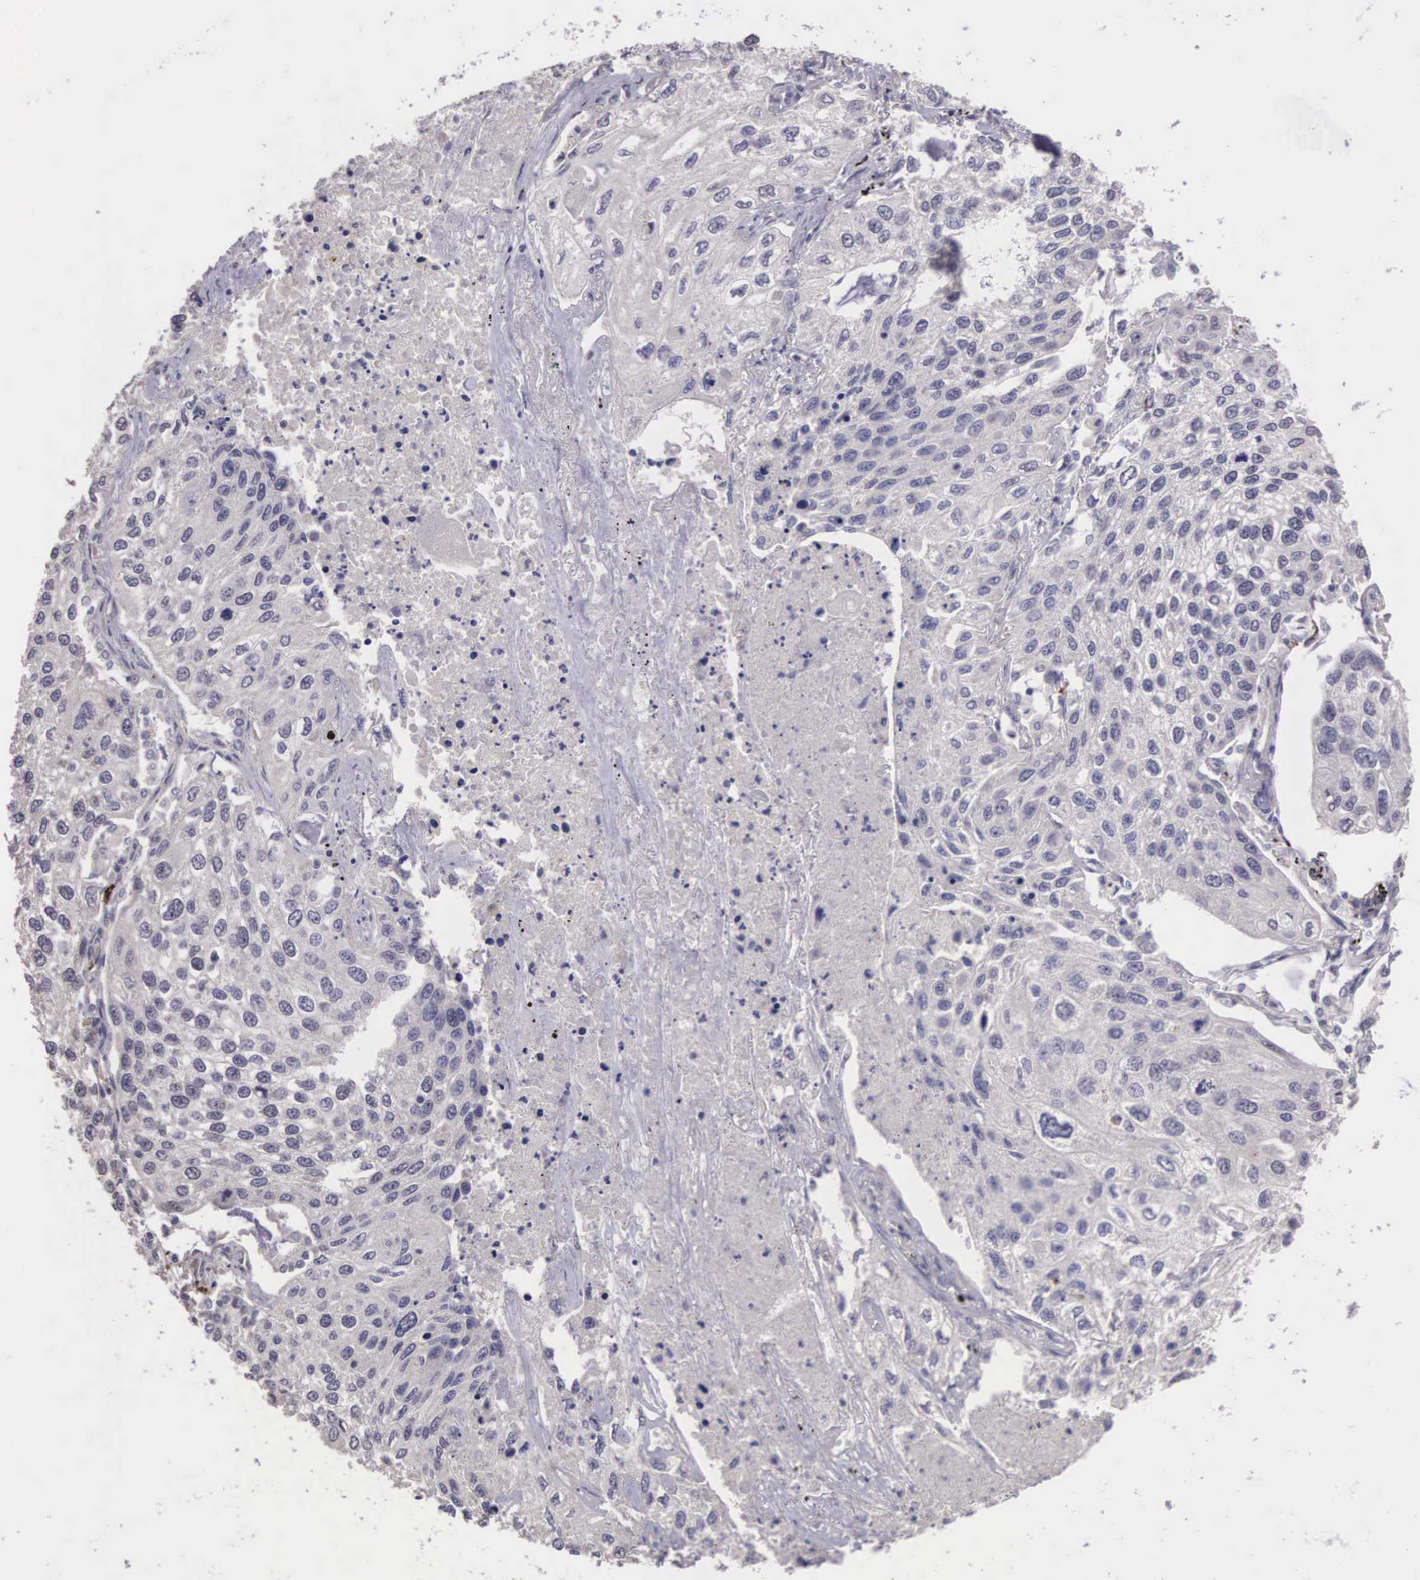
{"staining": {"intensity": "negative", "quantity": "none", "location": "none"}, "tissue": "lung cancer", "cell_type": "Tumor cells", "image_type": "cancer", "snomed": [{"axis": "morphology", "description": "Squamous cell carcinoma, NOS"}, {"axis": "topography", "description": "Lung"}], "caption": "Immunohistochemistry of human squamous cell carcinoma (lung) reveals no staining in tumor cells.", "gene": "CDC45", "patient": {"sex": "male", "age": 75}}